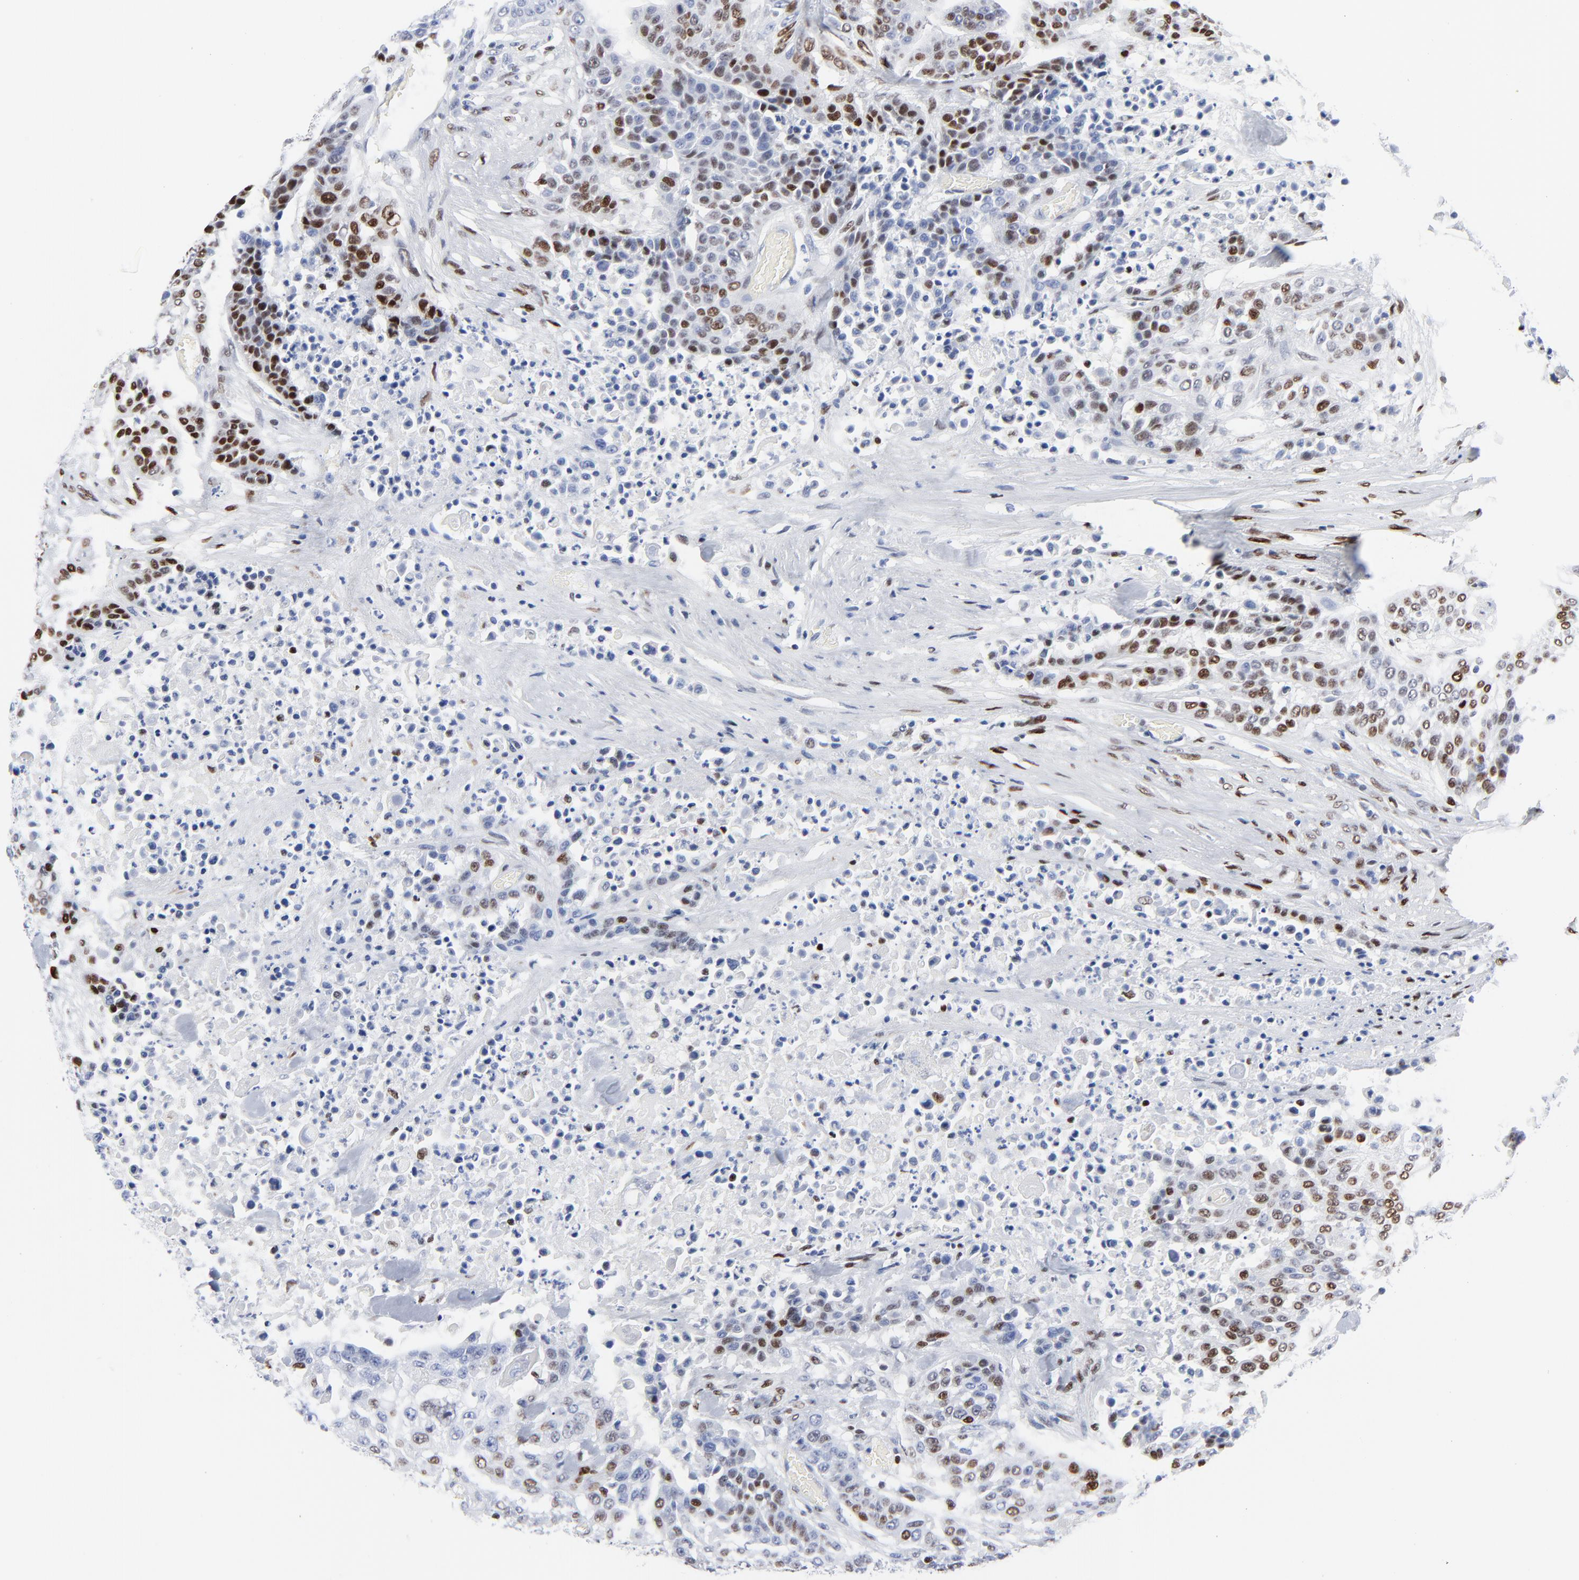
{"staining": {"intensity": "strong", "quantity": "25%-75%", "location": "nuclear"}, "tissue": "urothelial cancer", "cell_type": "Tumor cells", "image_type": "cancer", "snomed": [{"axis": "morphology", "description": "Urothelial carcinoma, High grade"}, {"axis": "topography", "description": "Urinary bladder"}], "caption": "This photomicrograph shows immunohistochemistry (IHC) staining of urothelial cancer, with high strong nuclear staining in about 25%-75% of tumor cells.", "gene": "JUN", "patient": {"sex": "male", "age": 74}}